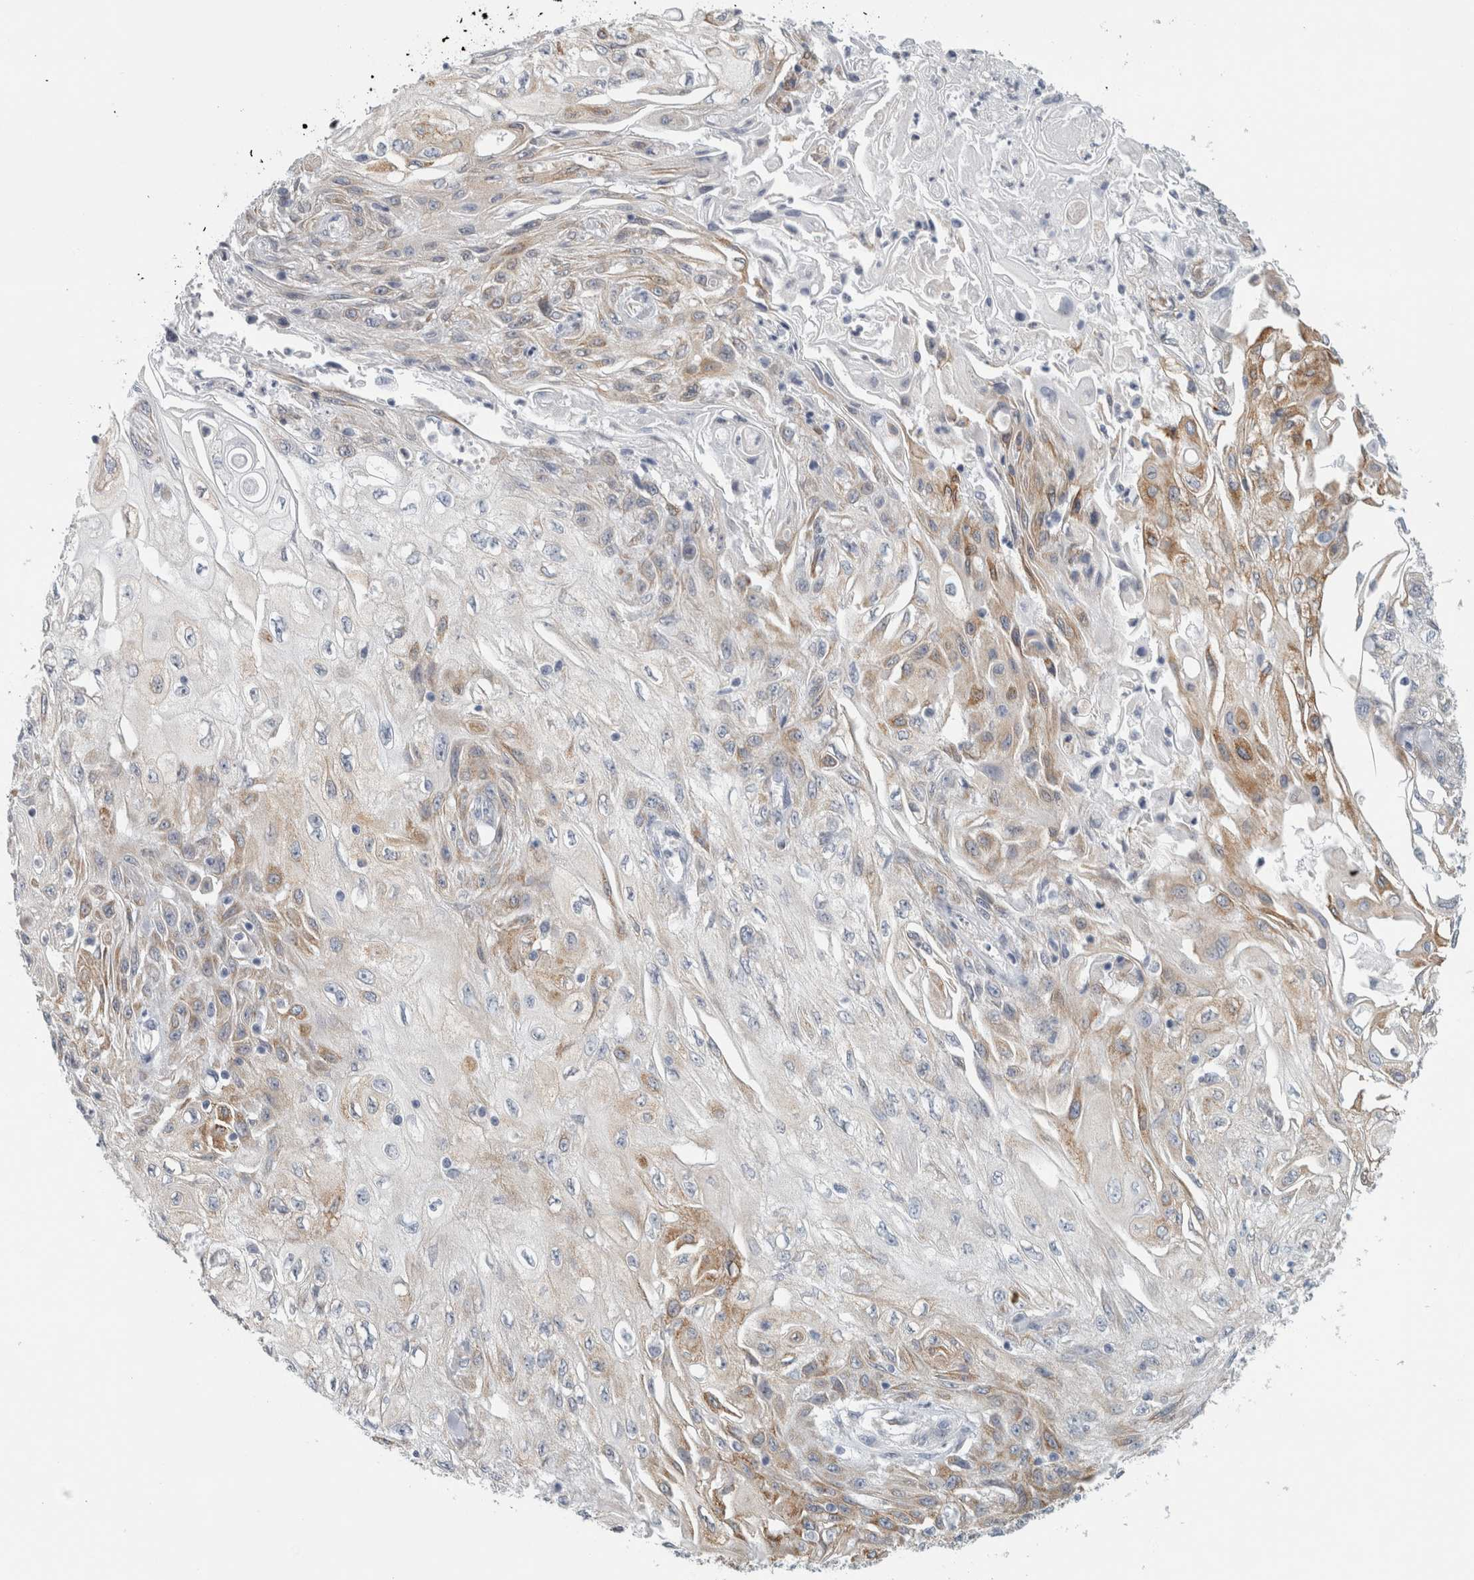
{"staining": {"intensity": "weak", "quantity": "25%-75%", "location": "cytoplasmic/membranous"}, "tissue": "skin cancer", "cell_type": "Tumor cells", "image_type": "cancer", "snomed": [{"axis": "morphology", "description": "Squamous cell carcinoma, NOS"}, {"axis": "morphology", "description": "Squamous cell carcinoma, metastatic, NOS"}, {"axis": "topography", "description": "Skin"}, {"axis": "topography", "description": "Lymph node"}], "caption": "Protein expression analysis of human squamous cell carcinoma (skin) reveals weak cytoplasmic/membranous staining in about 25%-75% of tumor cells.", "gene": "B3GNT3", "patient": {"sex": "male", "age": 75}}